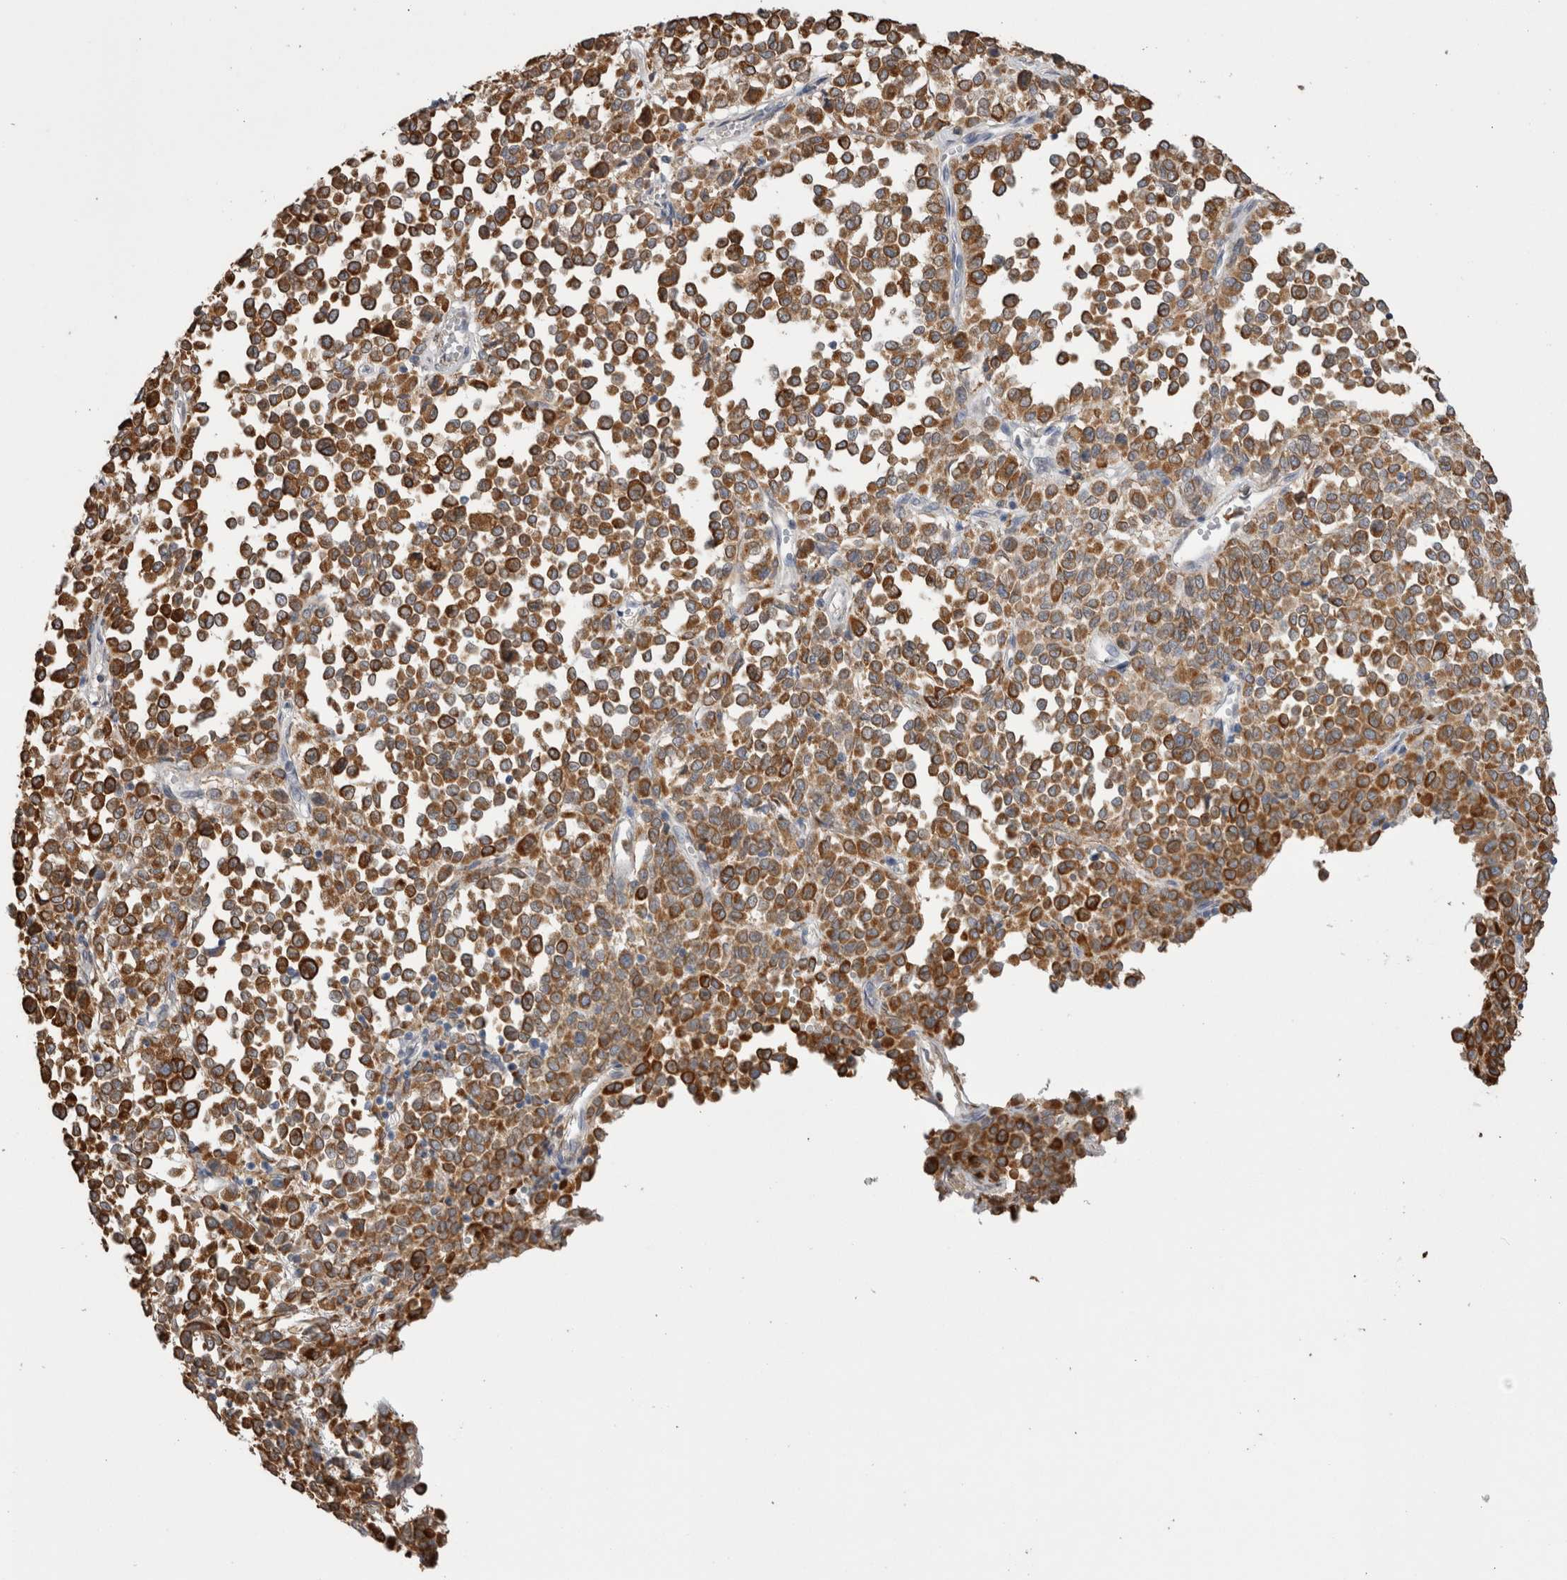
{"staining": {"intensity": "strong", "quantity": ">75%", "location": "cytoplasmic/membranous"}, "tissue": "melanoma", "cell_type": "Tumor cells", "image_type": "cancer", "snomed": [{"axis": "morphology", "description": "Malignant melanoma, Metastatic site"}, {"axis": "topography", "description": "Pancreas"}], "caption": "Immunohistochemistry of melanoma shows high levels of strong cytoplasmic/membranous positivity in about >75% of tumor cells.", "gene": "LRPAP1", "patient": {"sex": "female", "age": 30}}